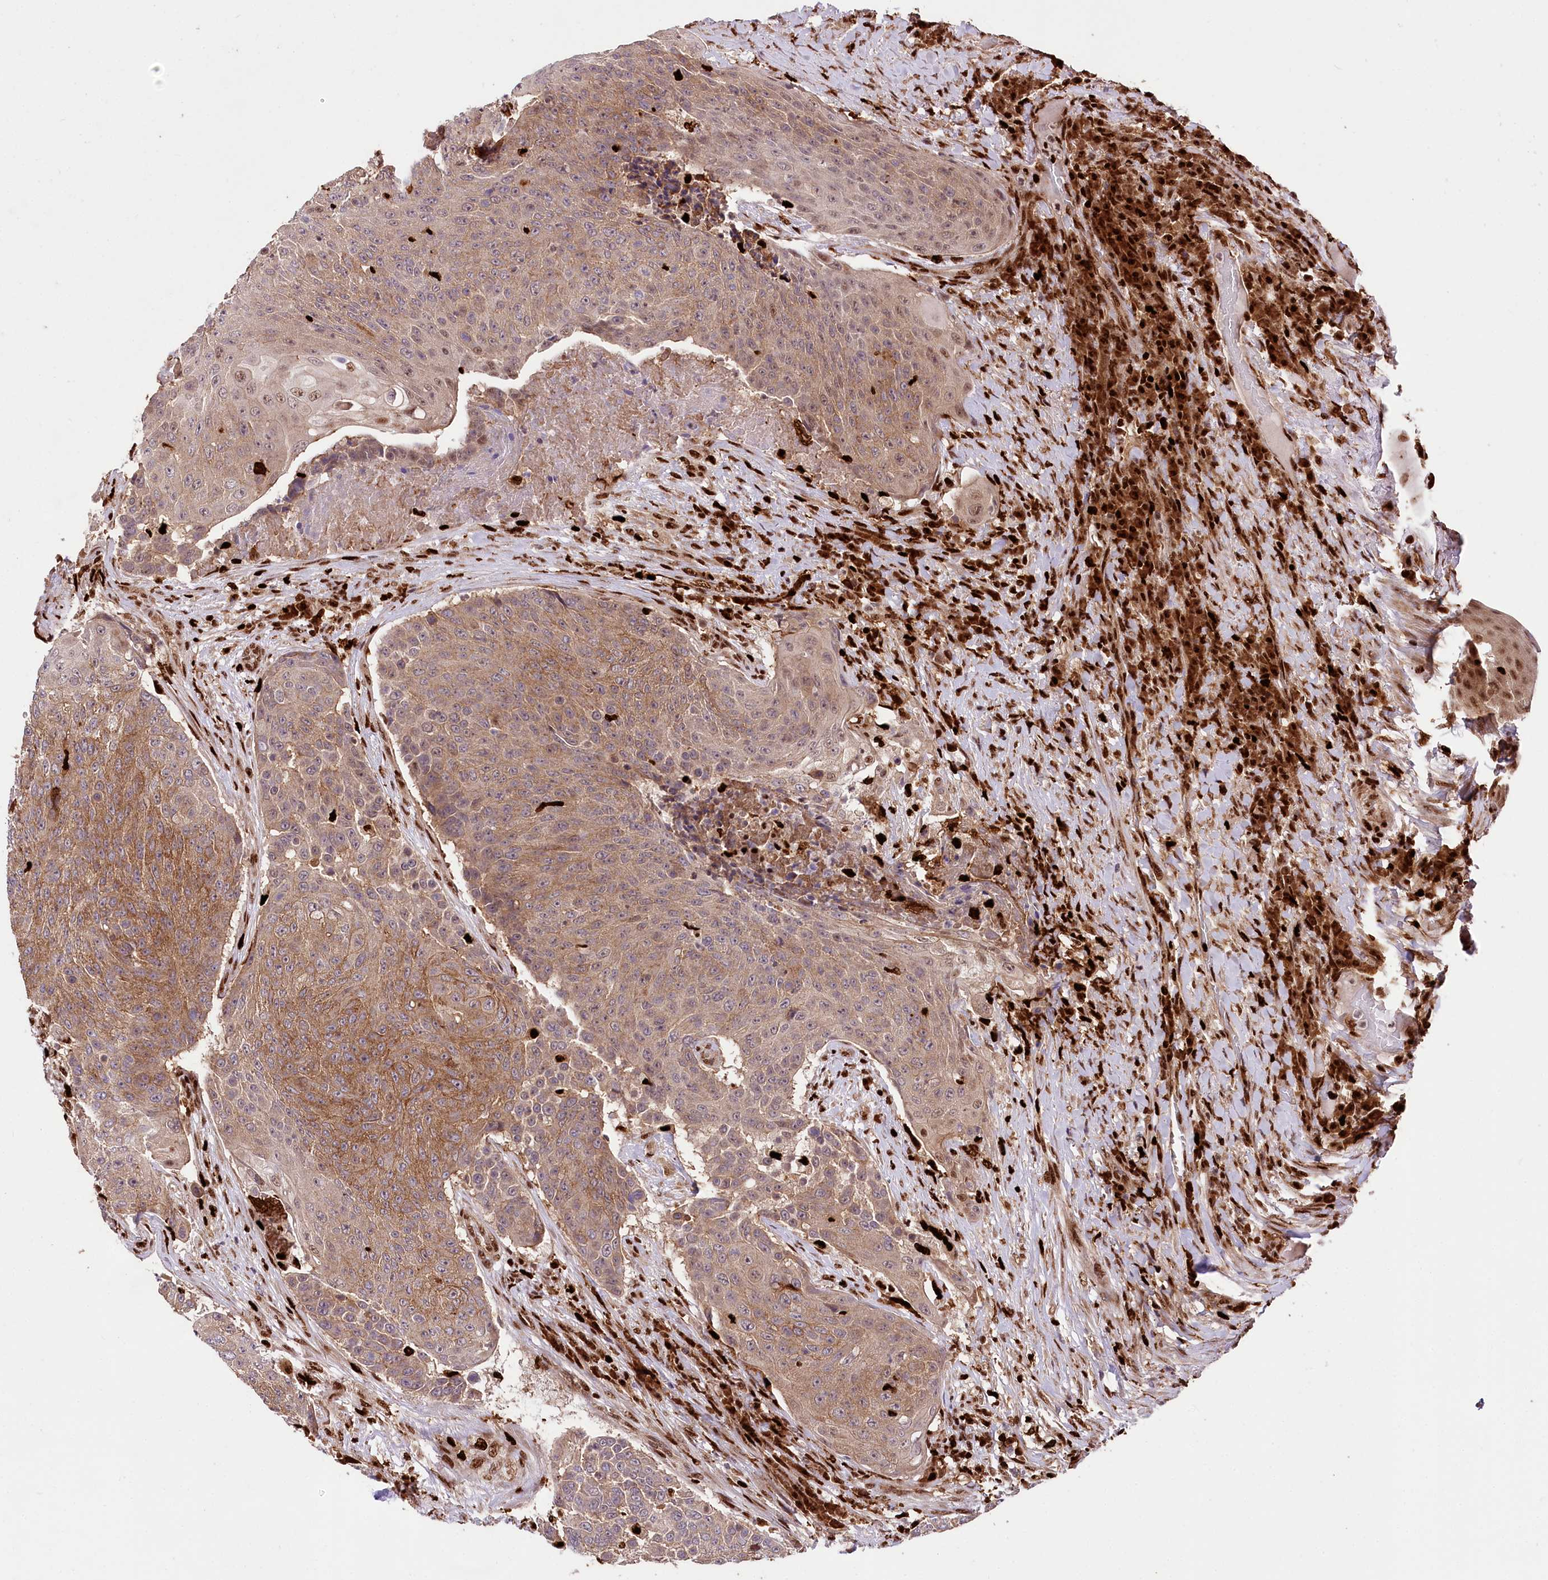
{"staining": {"intensity": "moderate", "quantity": "25%-75%", "location": "cytoplasmic/membranous"}, "tissue": "urothelial cancer", "cell_type": "Tumor cells", "image_type": "cancer", "snomed": [{"axis": "morphology", "description": "Urothelial carcinoma, High grade"}, {"axis": "topography", "description": "Urinary bladder"}], "caption": "IHC (DAB) staining of urothelial cancer demonstrates moderate cytoplasmic/membranous protein positivity in approximately 25%-75% of tumor cells.", "gene": "FIGN", "patient": {"sex": "female", "age": 63}}